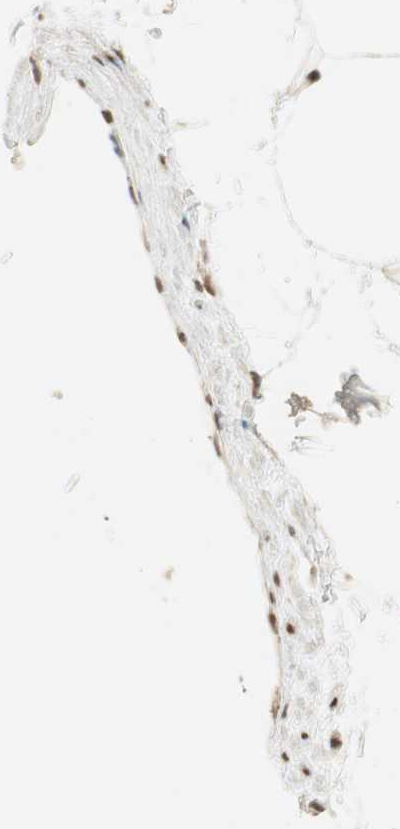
{"staining": {"intensity": "moderate", "quantity": ">75%", "location": "nuclear"}, "tissue": "adipose tissue", "cell_type": "Adipocytes", "image_type": "normal", "snomed": [{"axis": "morphology", "description": "Normal tissue, NOS"}, {"axis": "topography", "description": "Soft tissue"}], "caption": "Adipocytes demonstrate medium levels of moderate nuclear expression in approximately >75% of cells in unremarkable adipose tissue.", "gene": "MDC1", "patient": {"sex": "male", "age": 72}}